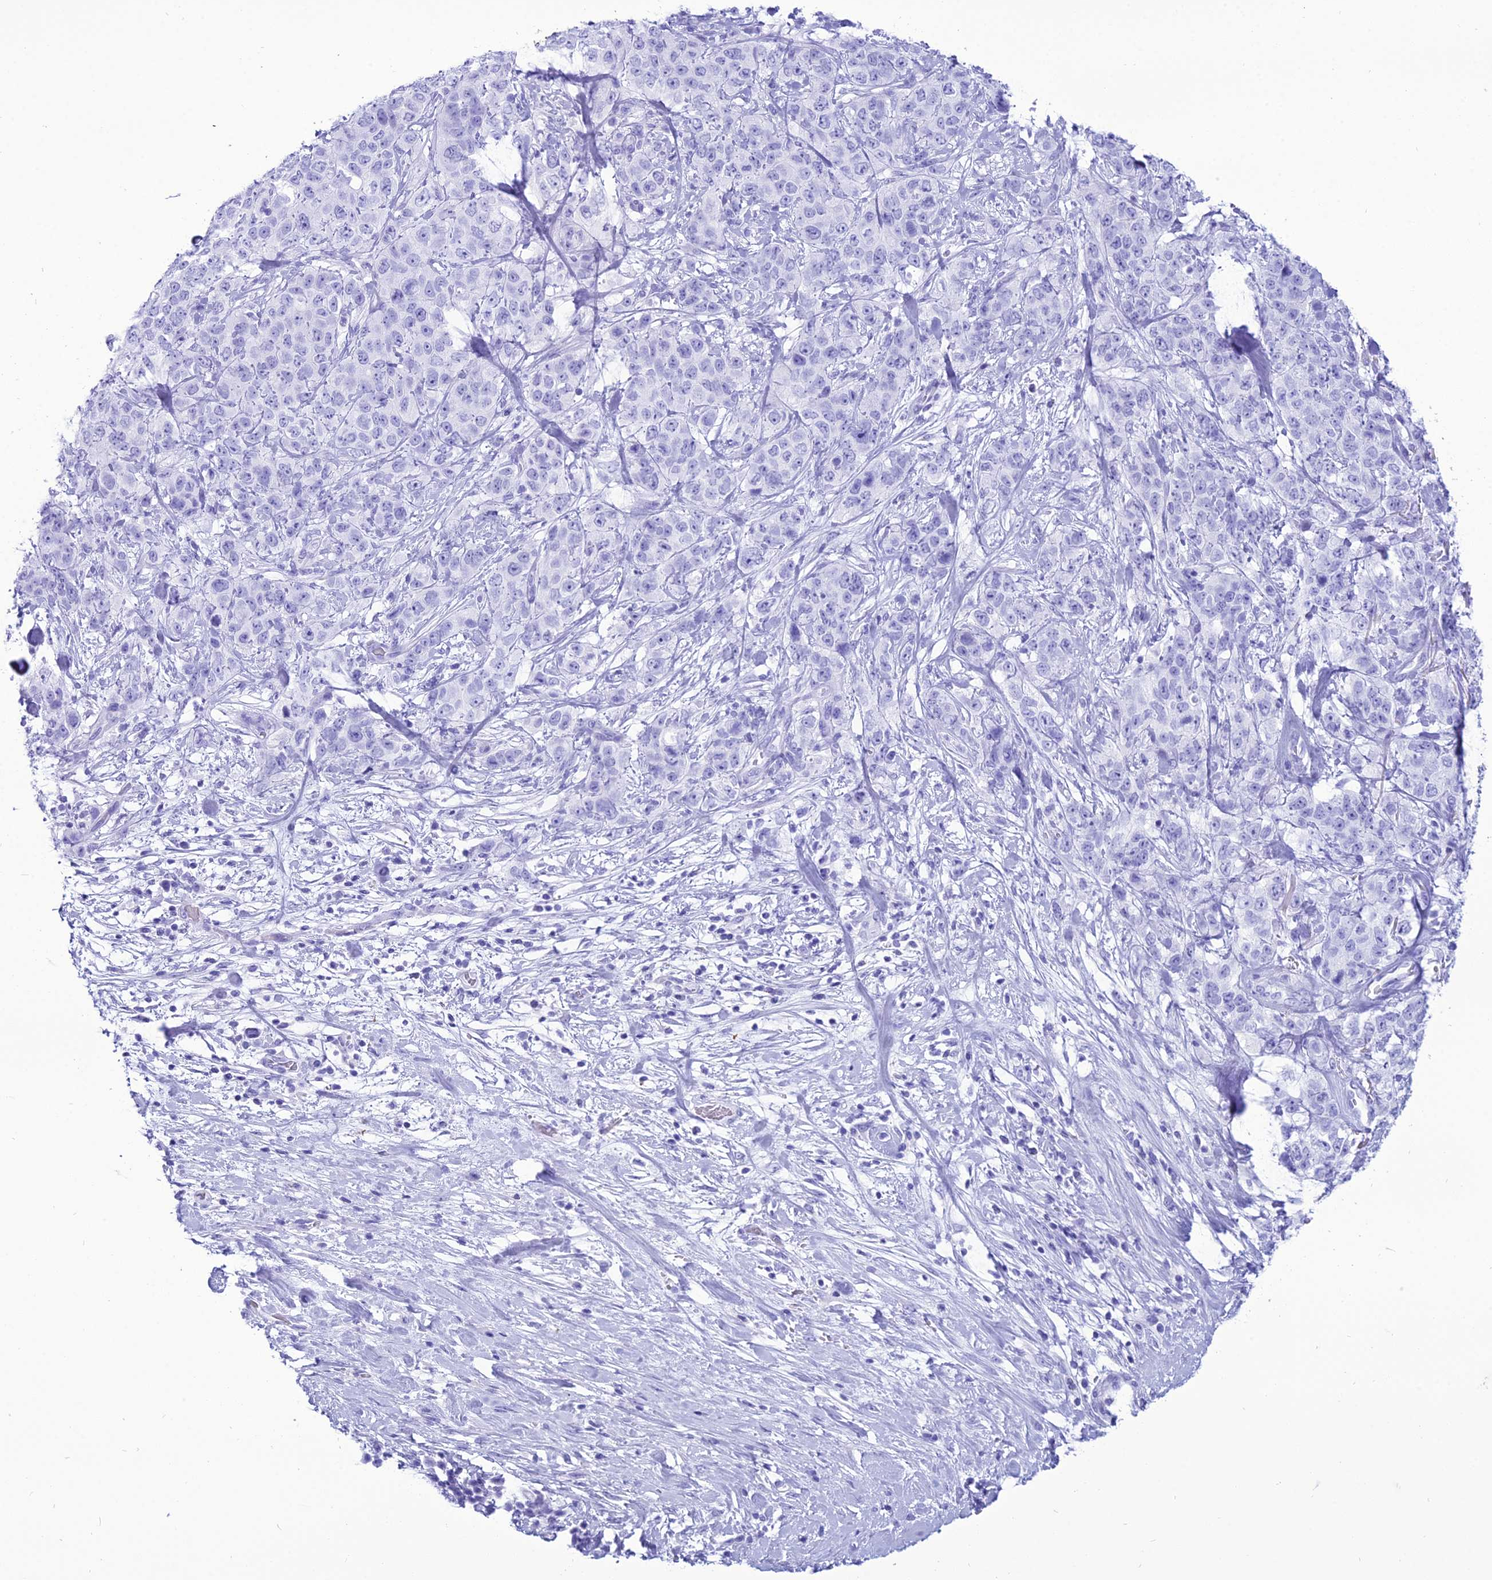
{"staining": {"intensity": "negative", "quantity": "none", "location": "none"}, "tissue": "stomach cancer", "cell_type": "Tumor cells", "image_type": "cancer", "snomed": [{"axis": "morphology", "description": "Adenocarcinoma, NOS"}, {"axis": "topography", "description": "Stomach"}], "caption": "IHC micrograph of neoplastic tissue: human stomach adenocarcinoma stained with DAB (3,3'-diaminobenzidine) shows no significant protein staining in tumor cells.", "gene": "PNMA5", "patient": {"sex": "male", "age": 48}}